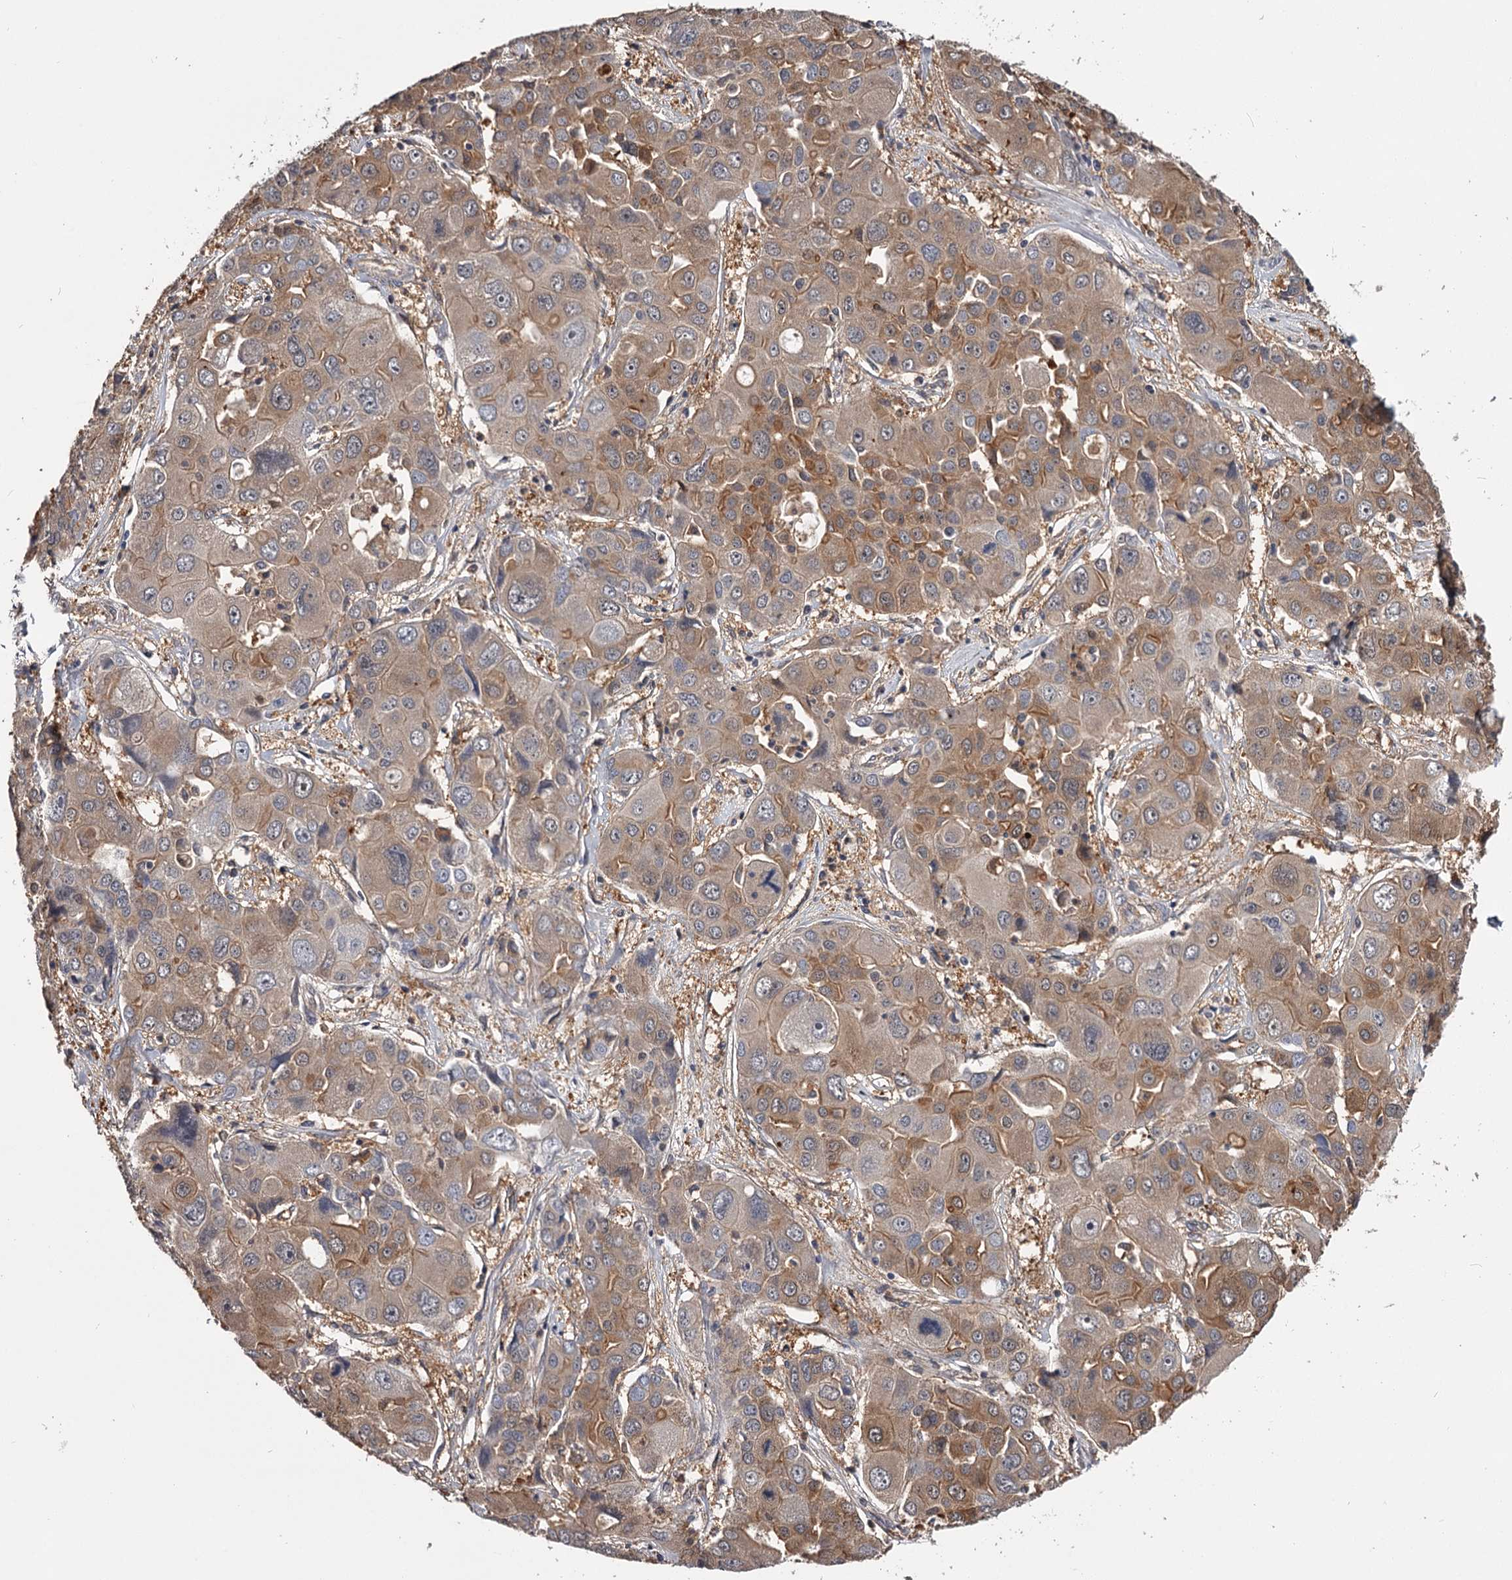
{"staining": {"intensity": "moderate", "quantity": ">75%", "location": "cytoplasmic/membranous"}, "tissue": "liver cancer", "cell_type": "Tumor cells", "image_type": "cancer", "snomed": [{"axis": "morphology", "description": "Cholangiocarcinoma"}, {"axis": "topography", "description": "Liver"}], "caption": "This image shows immunohistochemistry staining of human liver cancer (cholangiocarcinoma), with medium moderate cytoplasmic/membranous staining in about >75% of tumor cells.", "gene": "GSTO1", "patient": {"sex": "male", "age": 67}}